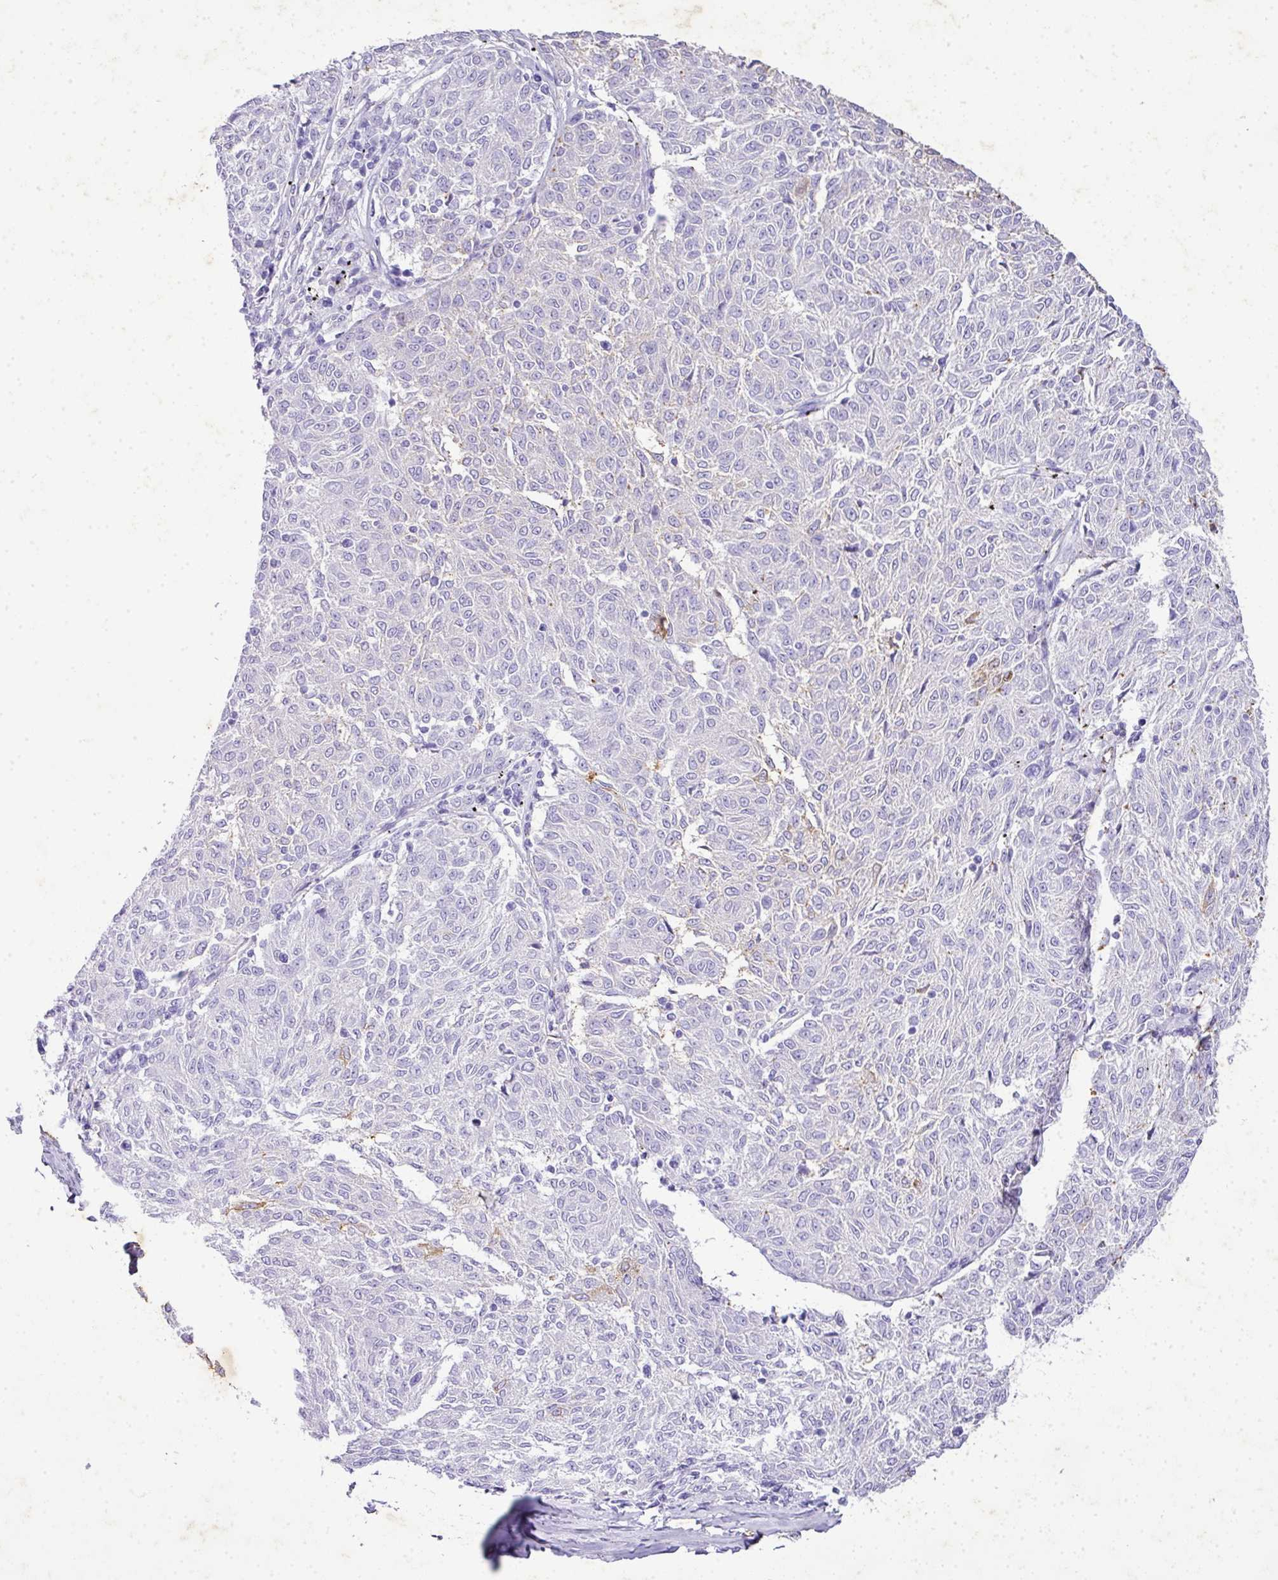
{"staining": {"intensity": "negative", "quantity": "none", "location": "none"}, "tissue": "melanoma", "cell_type": "Tumor cells", "image_type": "cancer", "snomed": [{"axis": "morphology", "description": "Malignant melanoma, NOS"}, {"axis": "topography", "description": "Skin"}], "caption": "IHC of human malignant melanoma demonstrates no positivity in tumor cells. (Immunohistochemistry (ihc), brightfield microscopy, high magnification).", "gene": "KCNJ11", "patient": {"sex": "female", "age": 72}}